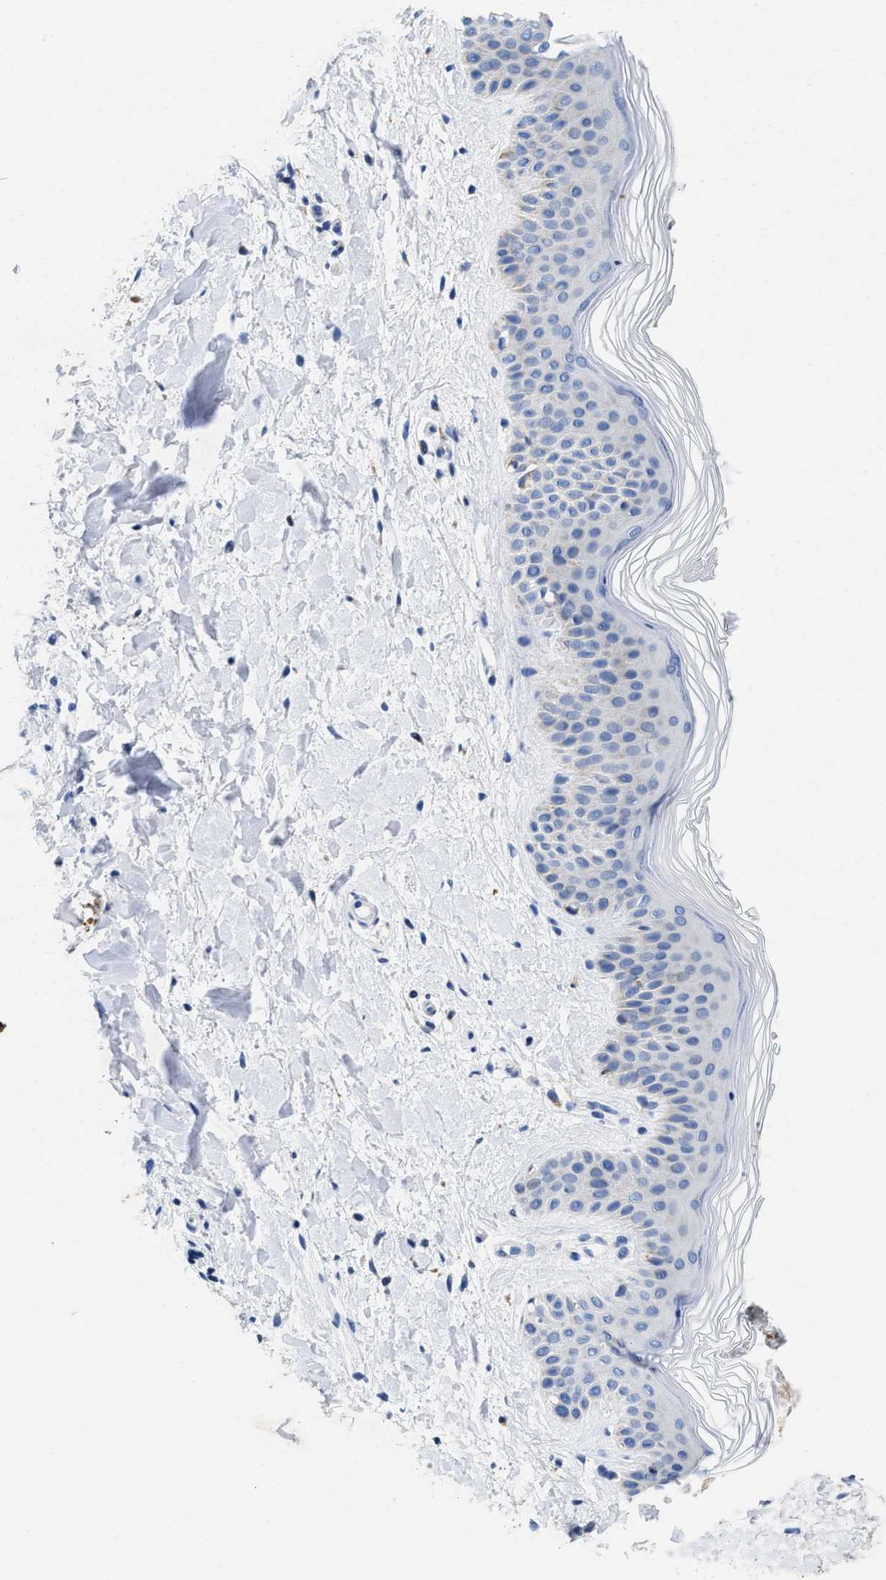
{"staining": {"intensity": "negative", "quantity": "none", "location": "none"}, "tissue": "skin", "cell_type": "Fibroblasts", "image_type": "normal", "snomed": [{"axis": "morphology", "description": "Normal tissue, NOS"}, {"axis": "morphology", "description": "Malignant melanoma, Metastatic site"}, {"axis": "topography", "description": "Skin"}], "caption": "This is a micrograph of immunohistochemistry (IHC) staining of benign skin, which shows no expression in fibroblasts. Brightfield microscopy of immunohistochemistry (IHC) stained with DAB (3,3'-diaminobenzidine) (brown) and hematoxylin (blue), captured at high magnification.", "gene": "TBRG4", "patient": {"sex": "male", "age": 41}}